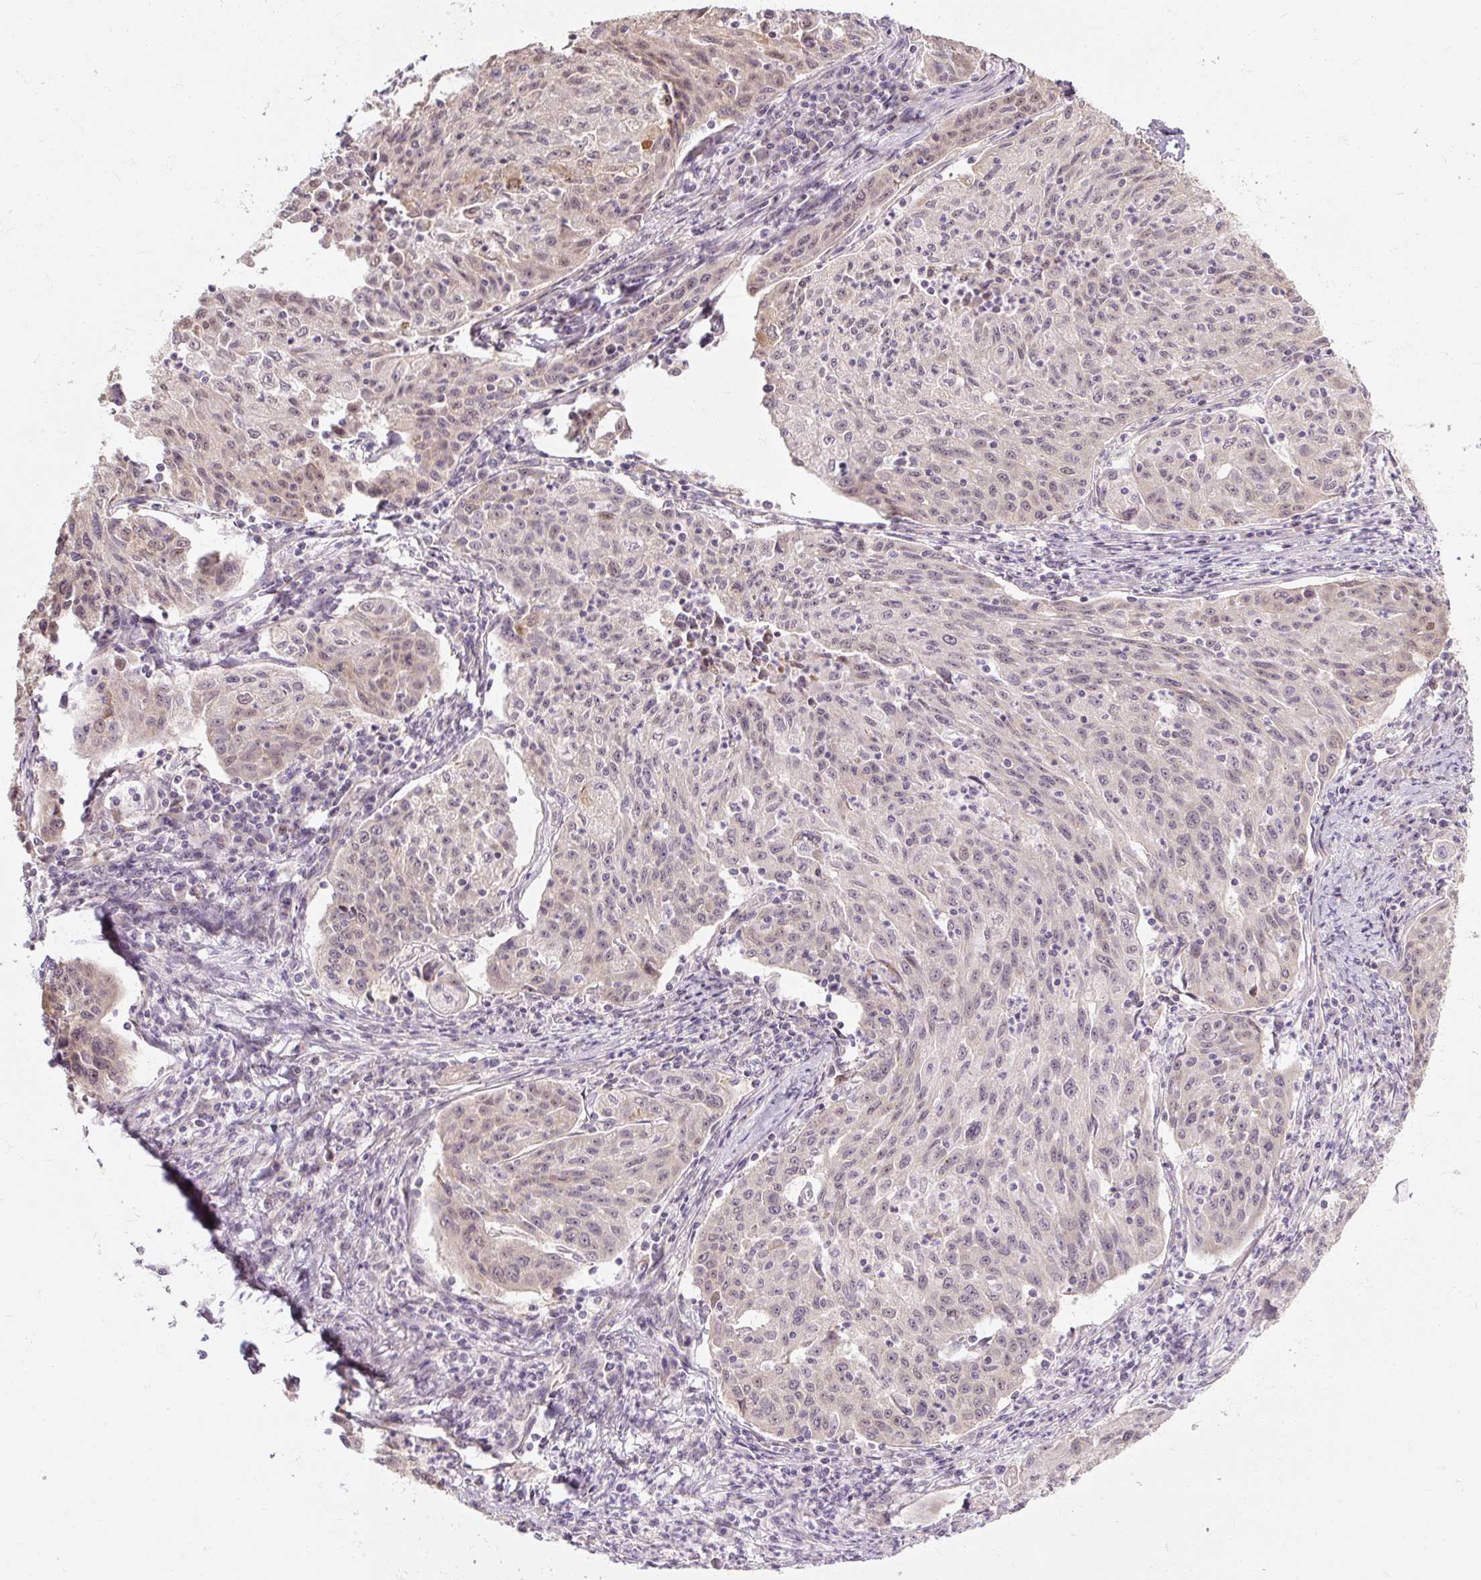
{"staining": {"intensity": "weak", "quantity": "<25%", "location": "nuclear"}, "tissue": "lung cancer", "cell_type": "Tumor cells", "image_type": "cancer", "snomed": [{"axis": "morphology", "description": "Squamous cell carcinoma, NOS"}, {"axis": "morphology", "description": "Squamous cell carcinoma, metastatic, NOS"}, {"axis": "topography", "description": "Bronchus"}, {"axis": "topography", "description": "Lung"}], "caption": "This is an immunohistochemistry image of human lung squamous cell carcinoma. There is no staining in tumor cells.", "gene": "RB1CC1", "patient": {"sex": "male", "age": 62}}